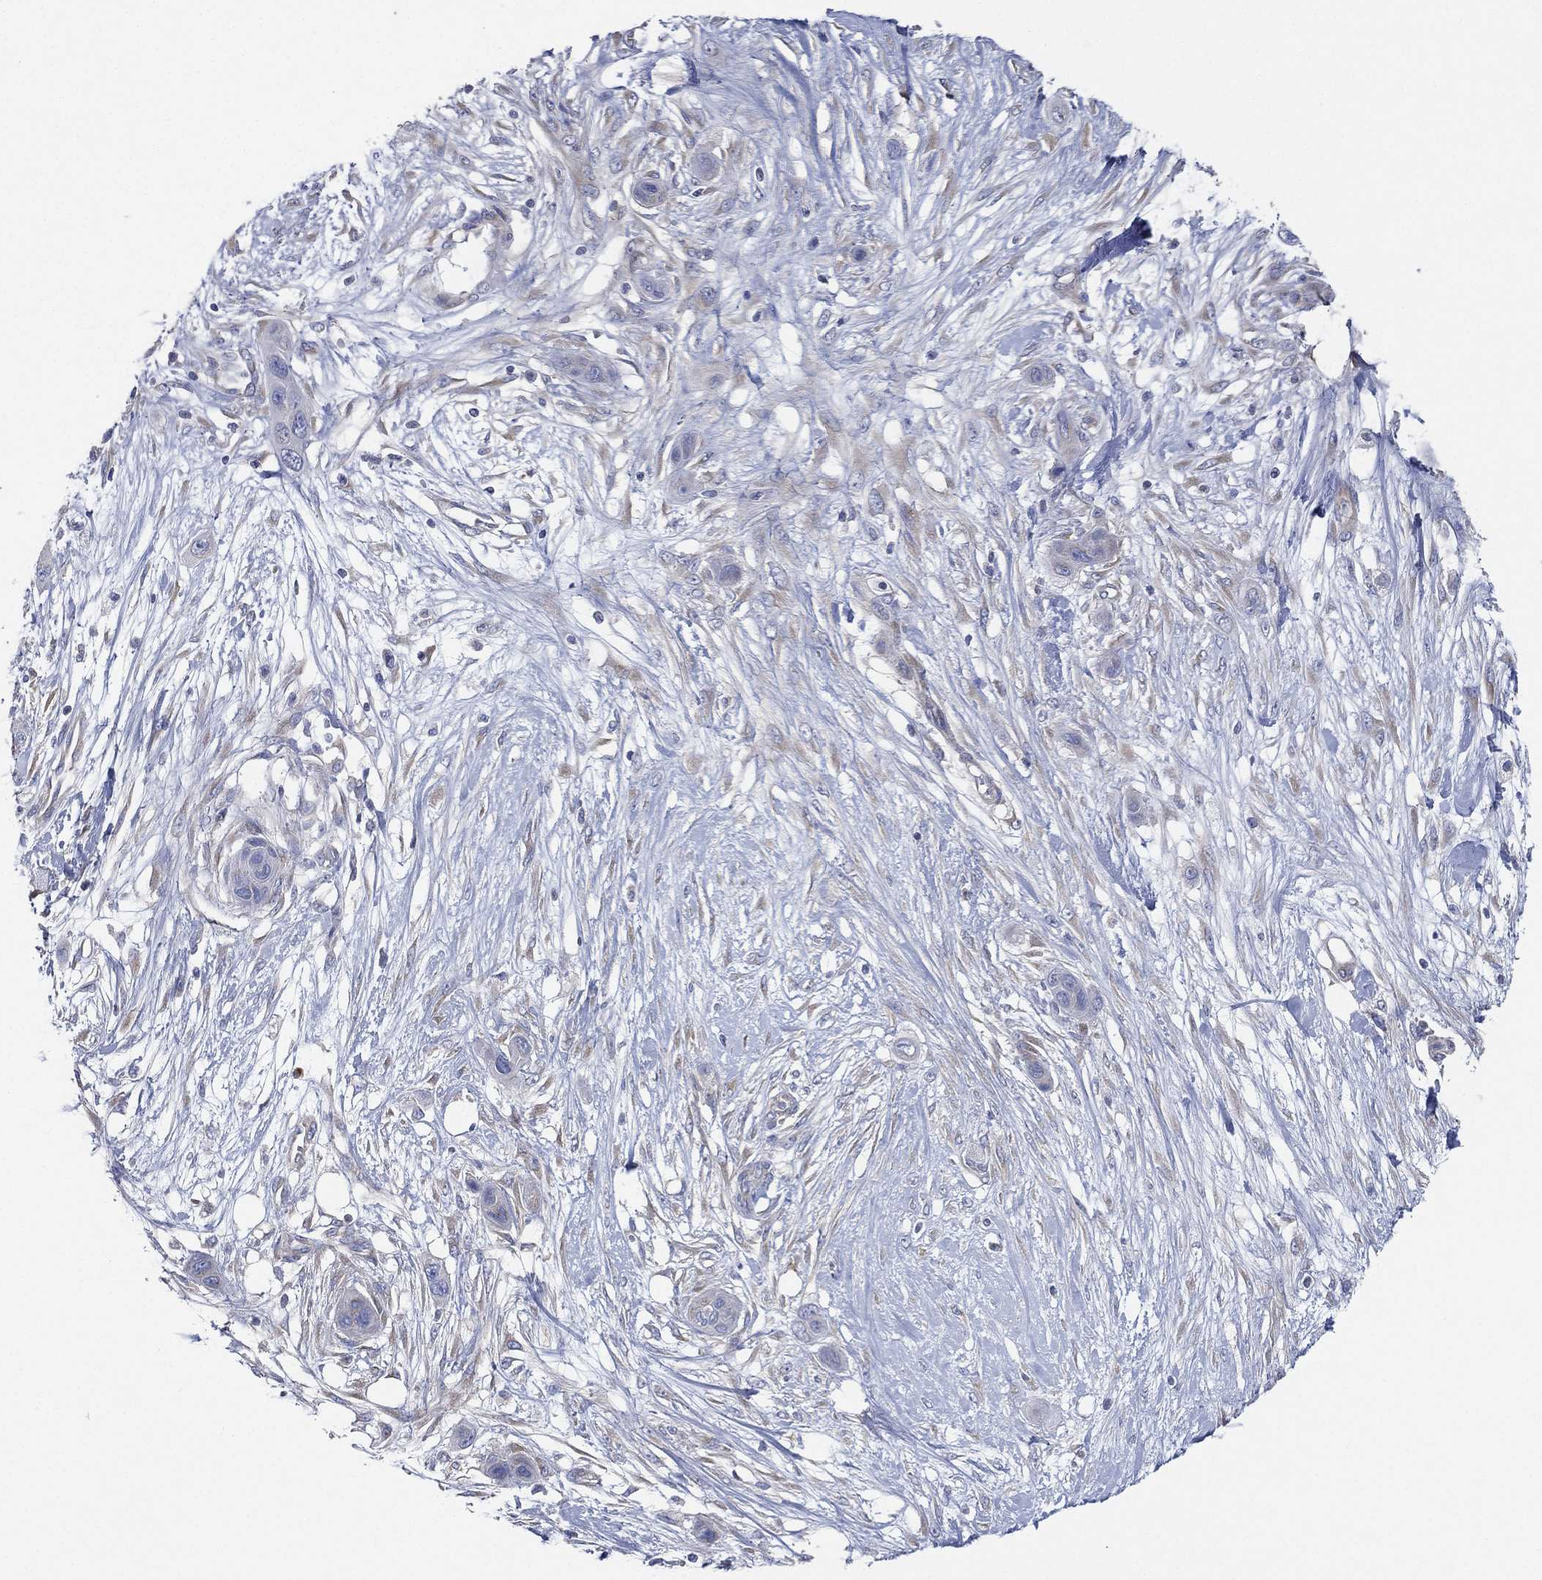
{"staining": {"intensity": "negative", "quantity": "none", "location": "none"}, "tissue": "skin cancer", "cell_type": "Tumor cells", "image_type": "cancer", "snomed": [{"axis": "morphology", "description": "Squamous cell carcinoma, NOS"}, {"axis": "topography", "description": "Skin"}], "caption": "This is a histopathology image of immunohistochemistry staining of skin squamous cell carcinoma, which shows no positivity in tumor cells.", "gene": "ATP8A2", "patient": {"sex": "male", "age": 79}}